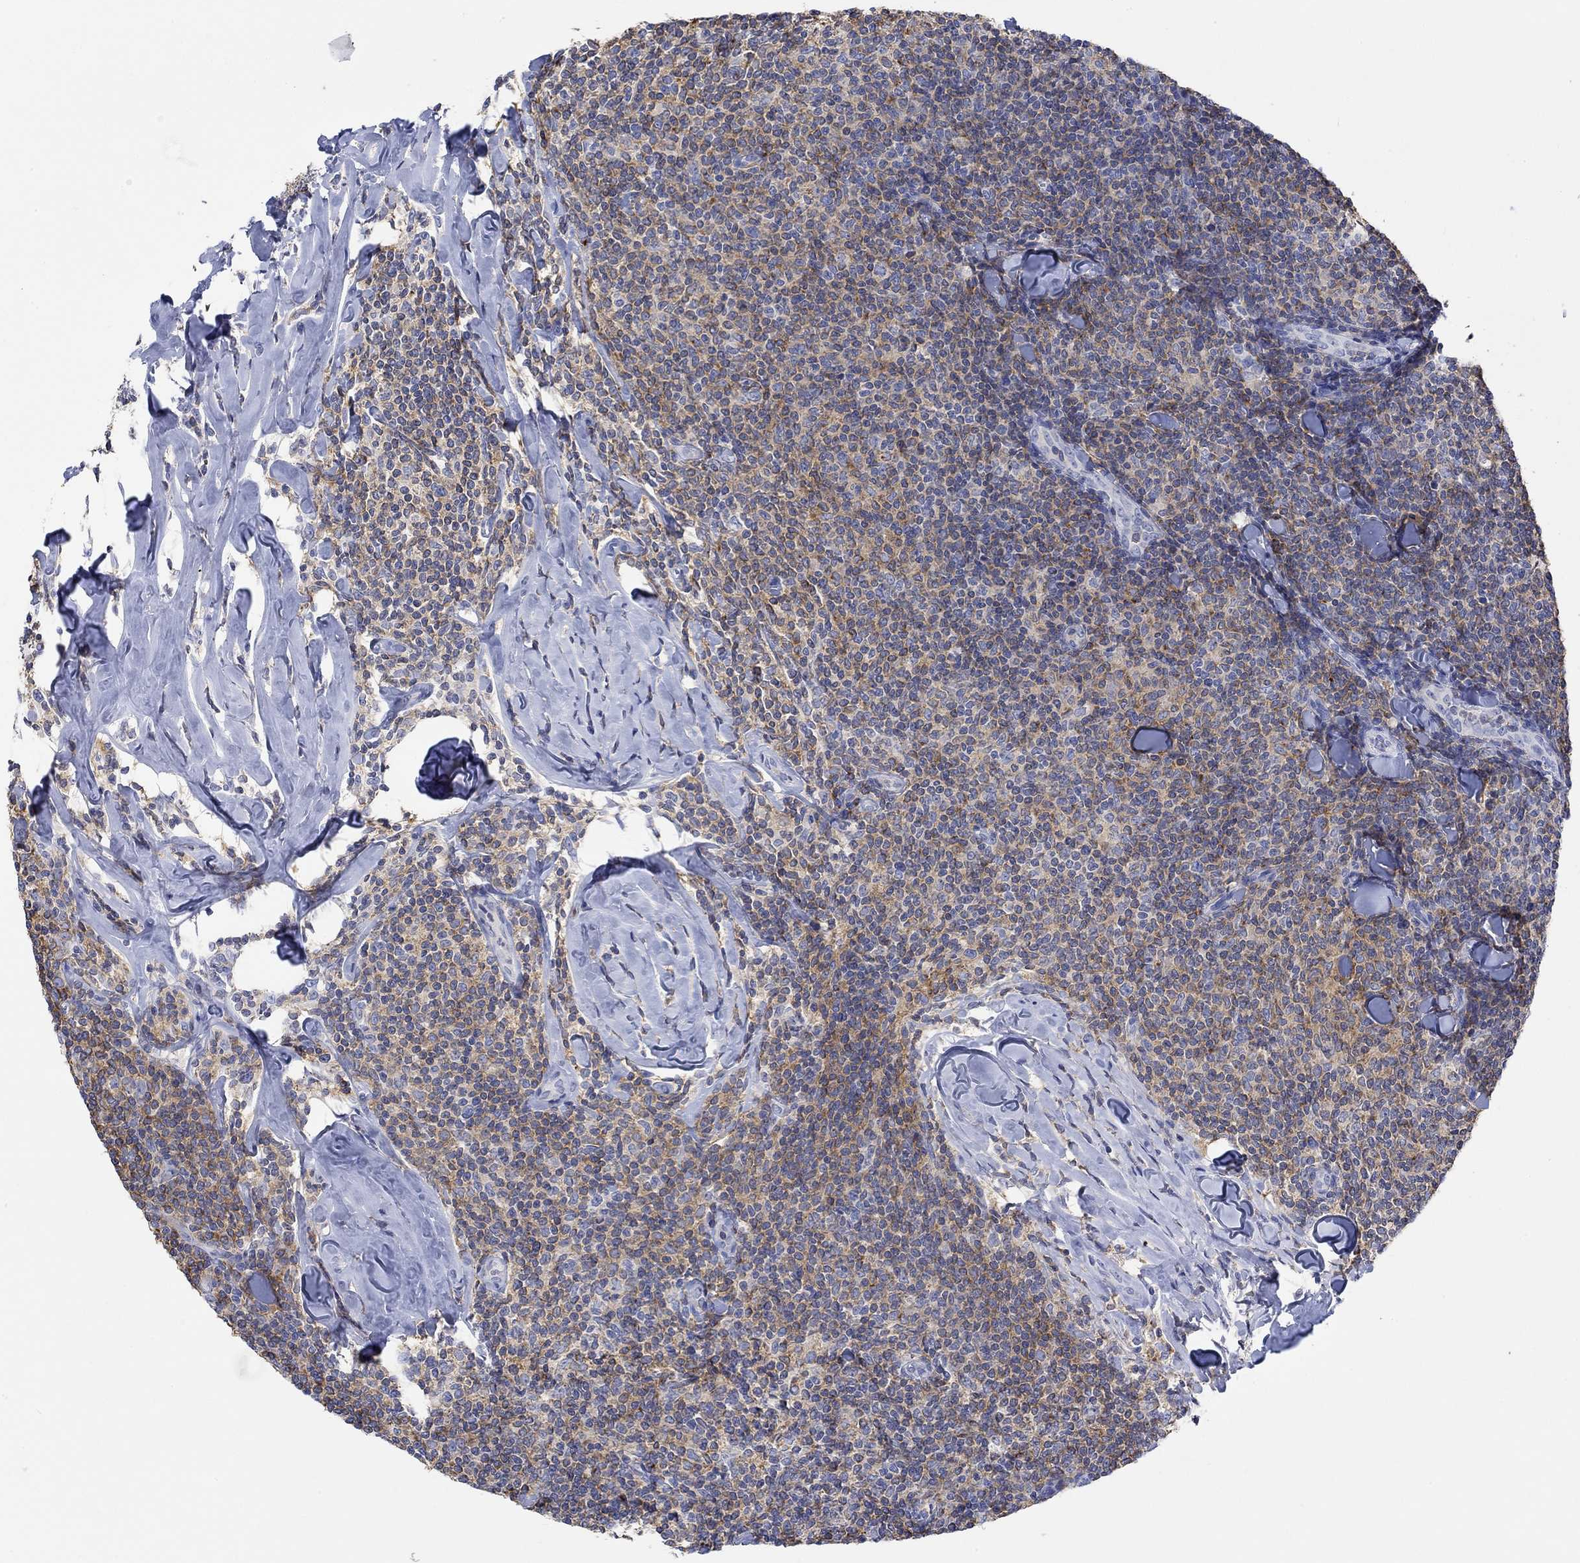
{"staining": {"intensity": "weak", "quantity": ">75%", "location": "cytoplasmic/membranous"}, "tissue": "lymphoma", "cell_type": "Tumor cells", "image_type": "cancer", "snomed": [{"axis": "morphology", "description": "Malignant lymphoma, non-Hodgkin's type, Low grade"}, {"axis": "topography", "description": "Lymph node"}], "caption": "IHC staining of lymphoma, which exhibits low levels of weak cytoplasmic/membranous expression in approximately >75% of tumor cells indicating weak cytoplasmic/membranous protein positivity. The staining was performed using DAB (3,3'-diaminobenzidine) (brown) for protein detection and nuclei were counterstained in hematoxylin (blue).", "gene": "GCM1", "patient": {"sex": "female", "age": 56}}